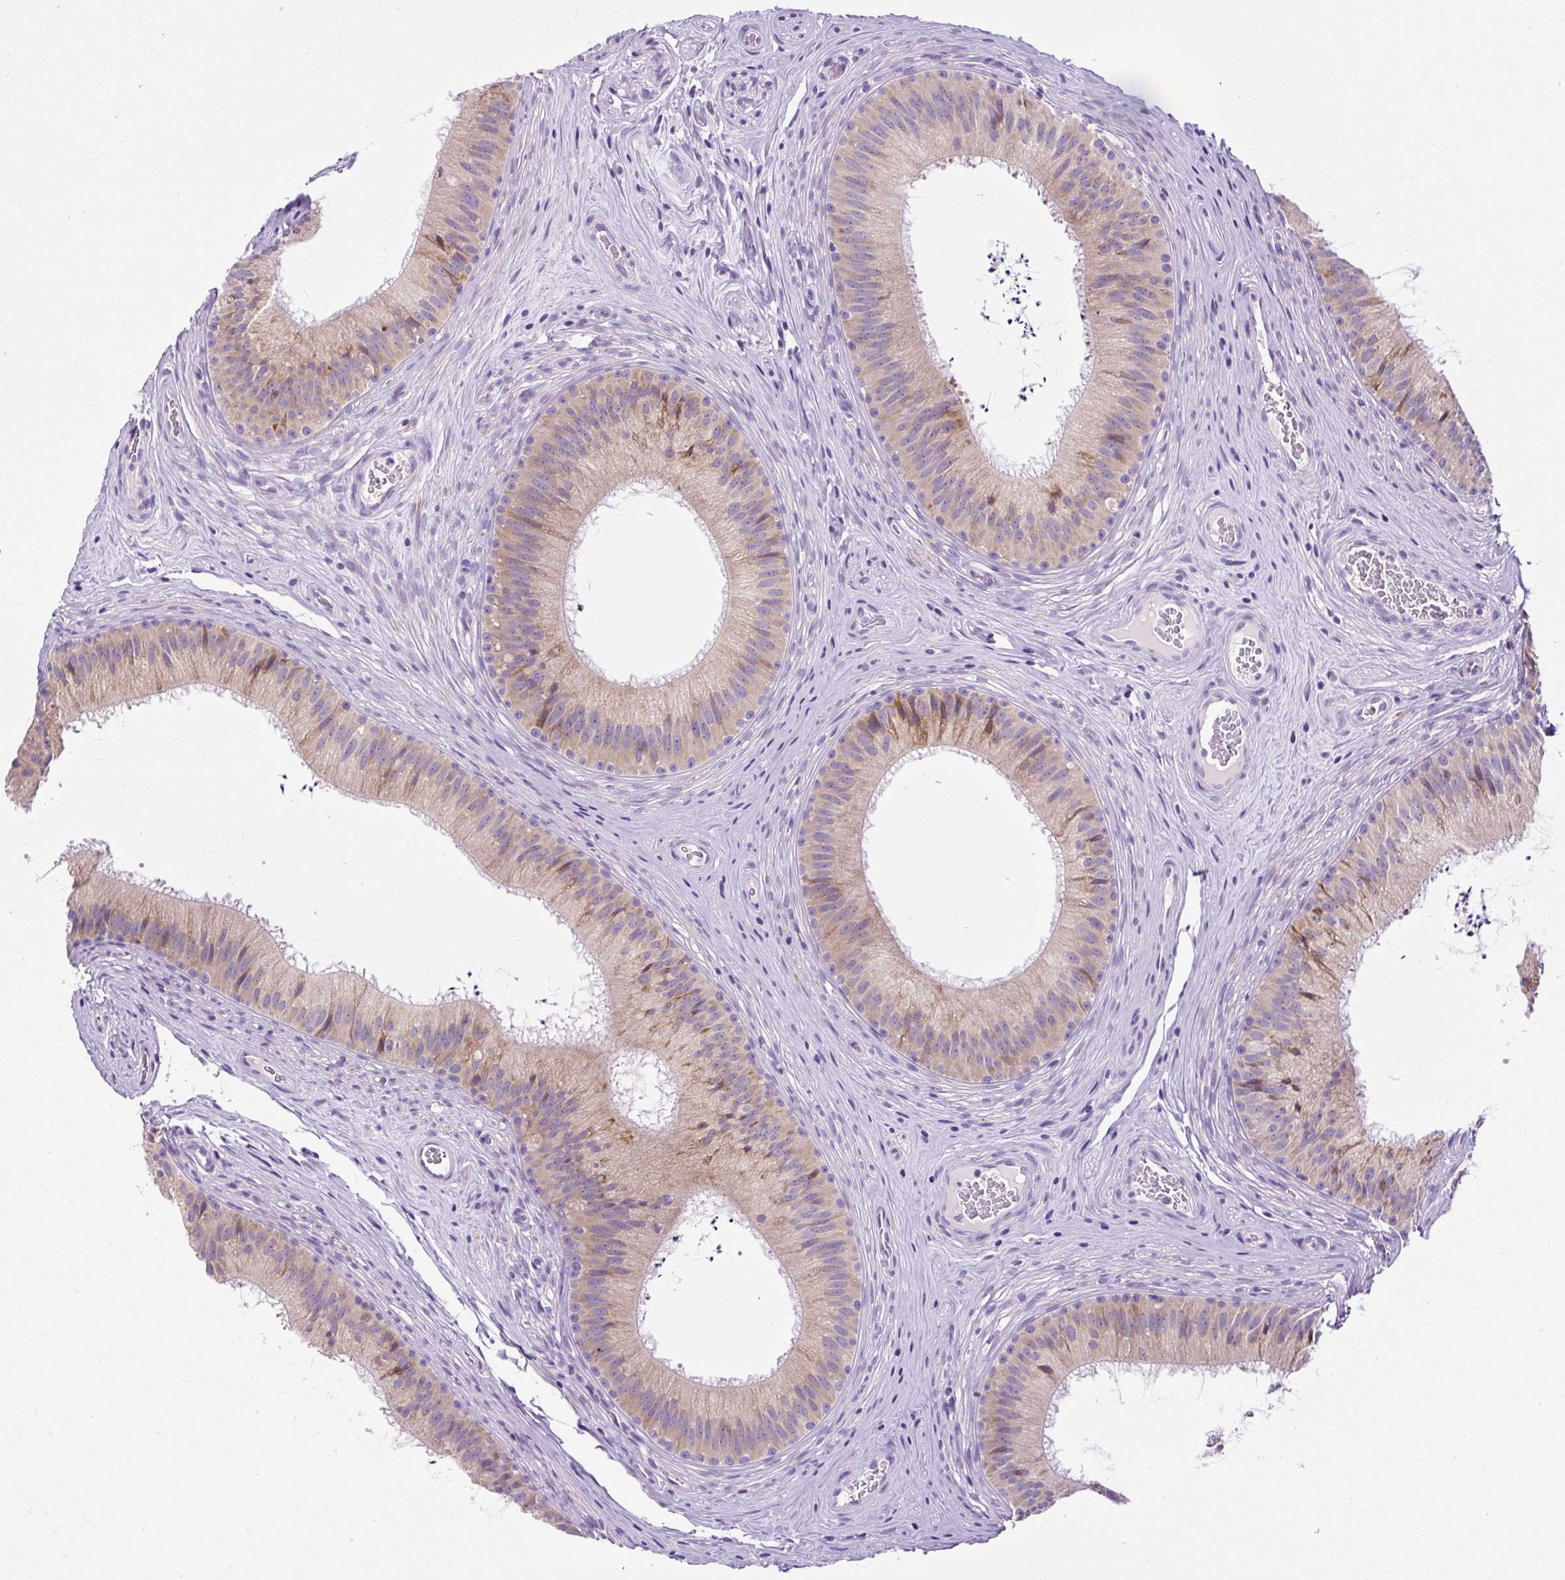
{"staining": {"intensity": "weak", "quantity": ">75%", "location": "cytoplasmic/membranous"}, "tissue": "epididymis", "cell_type": "Glandular cells", "image_type": "normal", "snomed": [{"axis": "morphology", "description": "Normal tissue, NOS"}, {"axis": "topography", "description": "Epididymis"}], "caption": "Protein staining reveals weak cytoplasmic/membranous positivity in about >75% of glandular cells in unremarkable epididymis. (DAB (3,3'-diaminobenzidine) = brown stain, brightfield microscopy at high magnification).", "gene": "FMC1", "patient": {"sex": "male", "age": 24}}